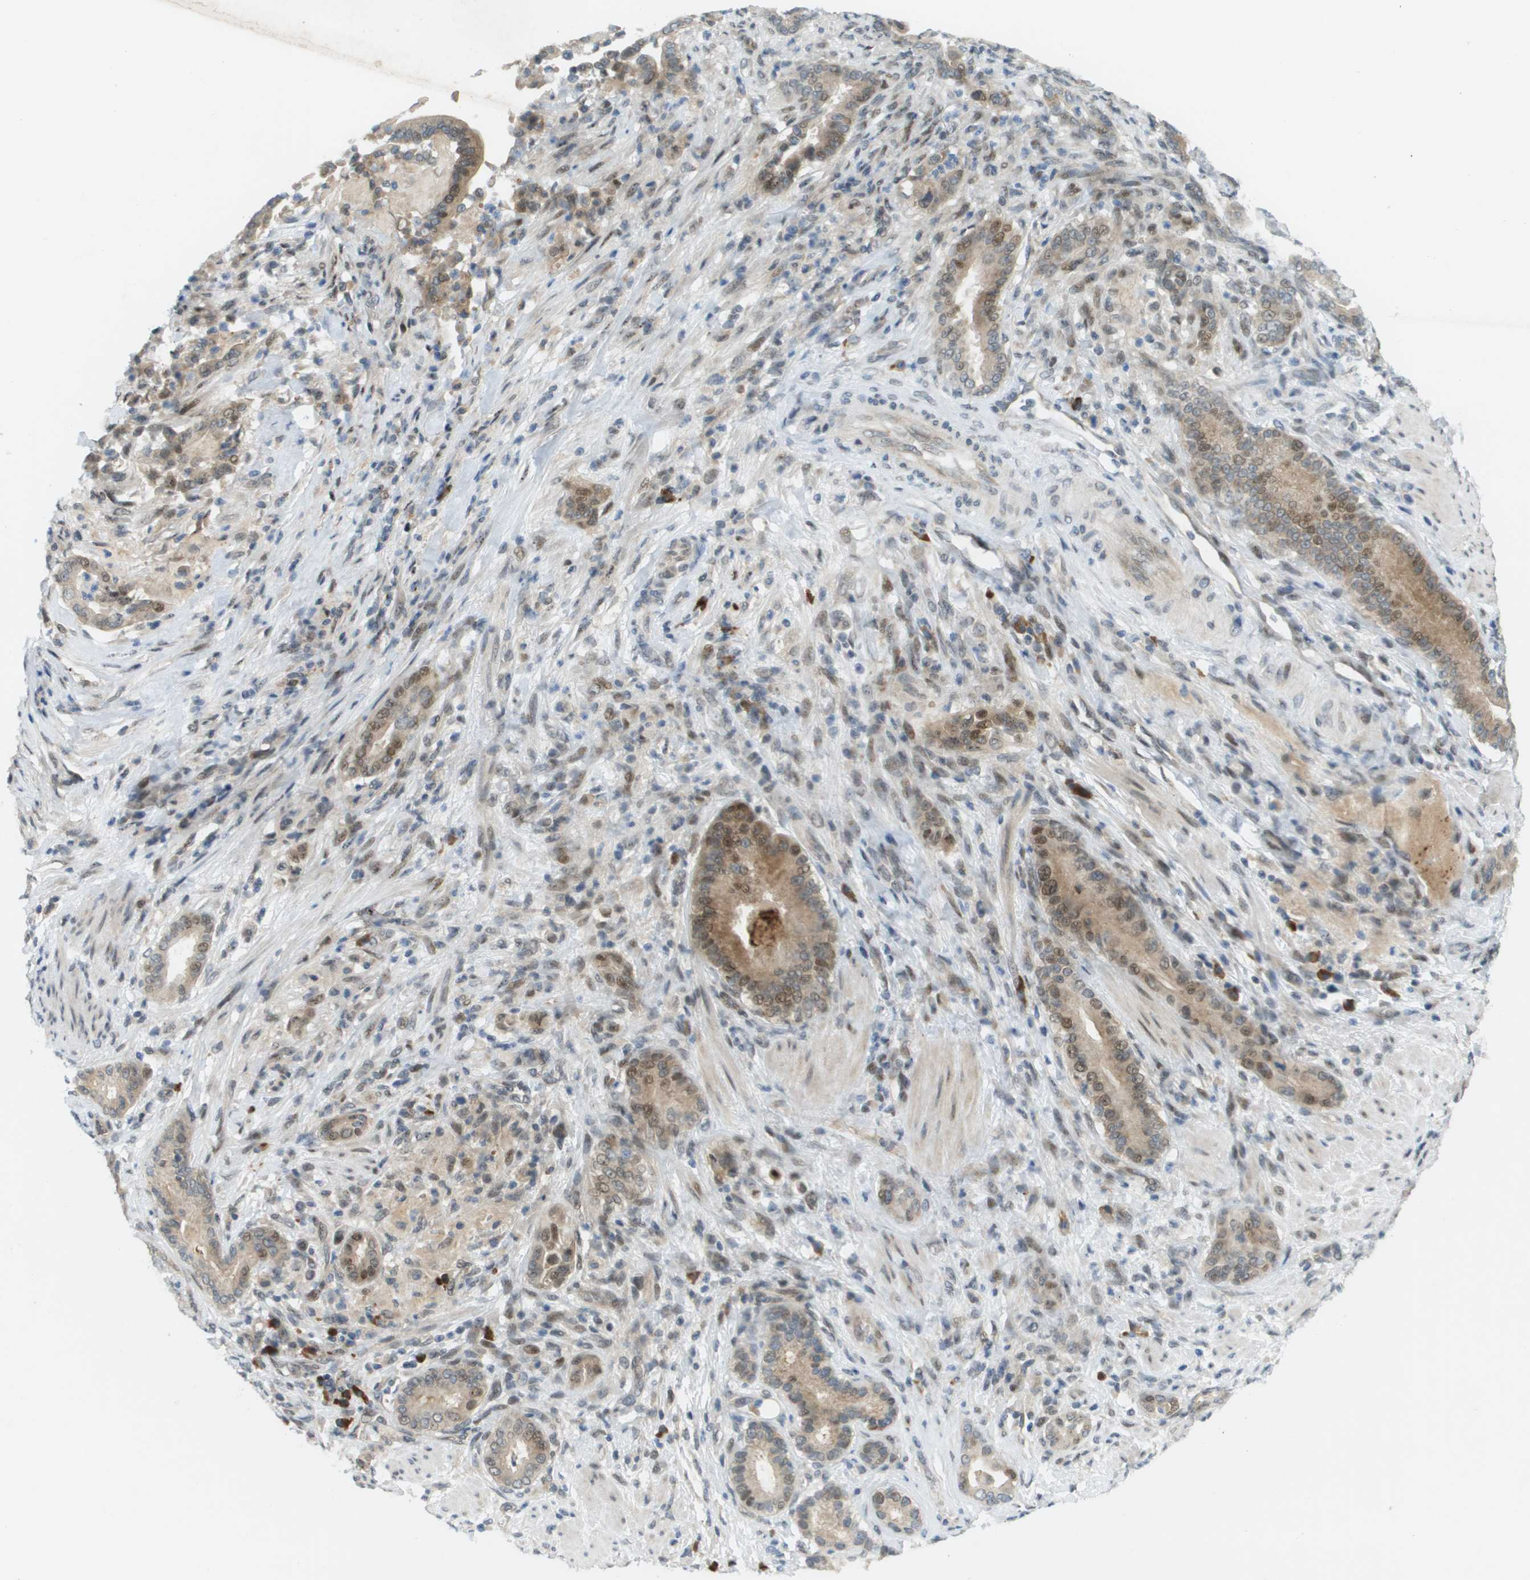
{"staining": {"intensity": "moderate", "quantity": ">75%", "location": "cytoplasmic/membranous,nuclear"}, "tissue": "pancreatic cancer", "cell_type": "Tumor cells", "image_type": "cancer", "snomed": [{"axis": "morphology", "description": "Normal tissue, NOS"}, {"axis": "morphology", "description": "Adenocarcinoma, NOS"}, {"axis": "topography", "description": "Pancreas"}], "caption": "Immunohistochemistry staining of pancreatic adenocarcinoma, which reveals medium levels of moderate cytoplasmic/membranous and nuclear expression in approximately >75% of tumor cells indicating moderate cytoplasmic/membranous and nuclear protein expression. The staining was performed using DAB (3,3'-diaminobenzidine) (brown) for protein detection and nuclei were counterstained in hematoxylin (blue).", "gene": "CACNB4", "patient": {"sex": "male", "age": 63}}